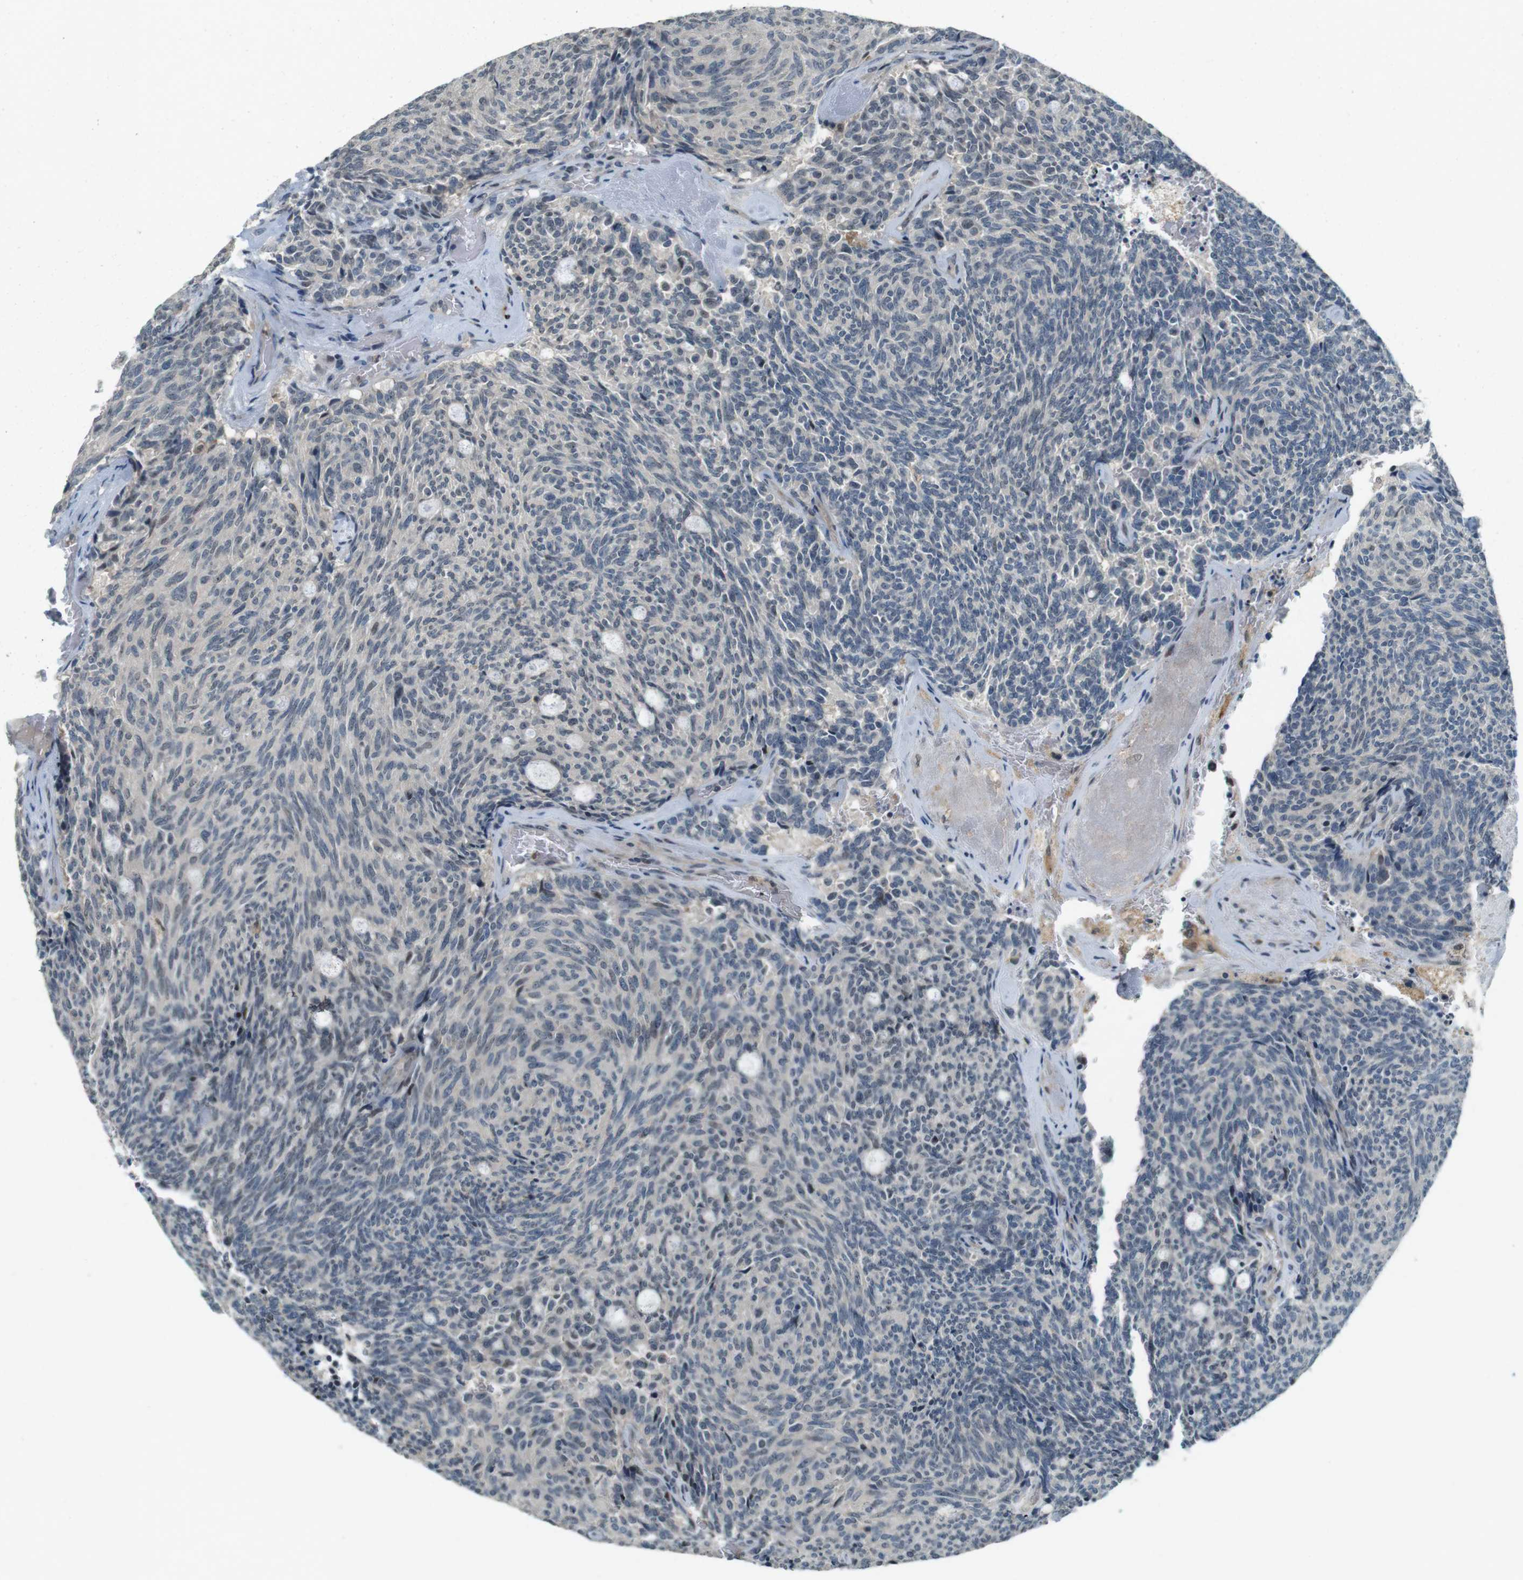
{"staining": {"intensity": "negative", "quantity": "none", "location": "none"}, "tissue": "carcinoid", "cell_type": "Tumor cells", "image_type": "cancer", "snomed": [{"axis": "morphology", "description": "Carcinoid, malignant, NOS"}, {"axis": "topography", "description": "Pancreas"}], "caption": "A micrograph of human carcinoid is negative for staining in tumor cells. (Stains: DAB (3,3'-diaminobenzidine) immunohistochemistry (IHC) with hematoxylin counter stain, Microscopy: brightfield microscopy at high magnification).", "gene": "CDK14", "patient": {"sex": "female", "age": 54}}